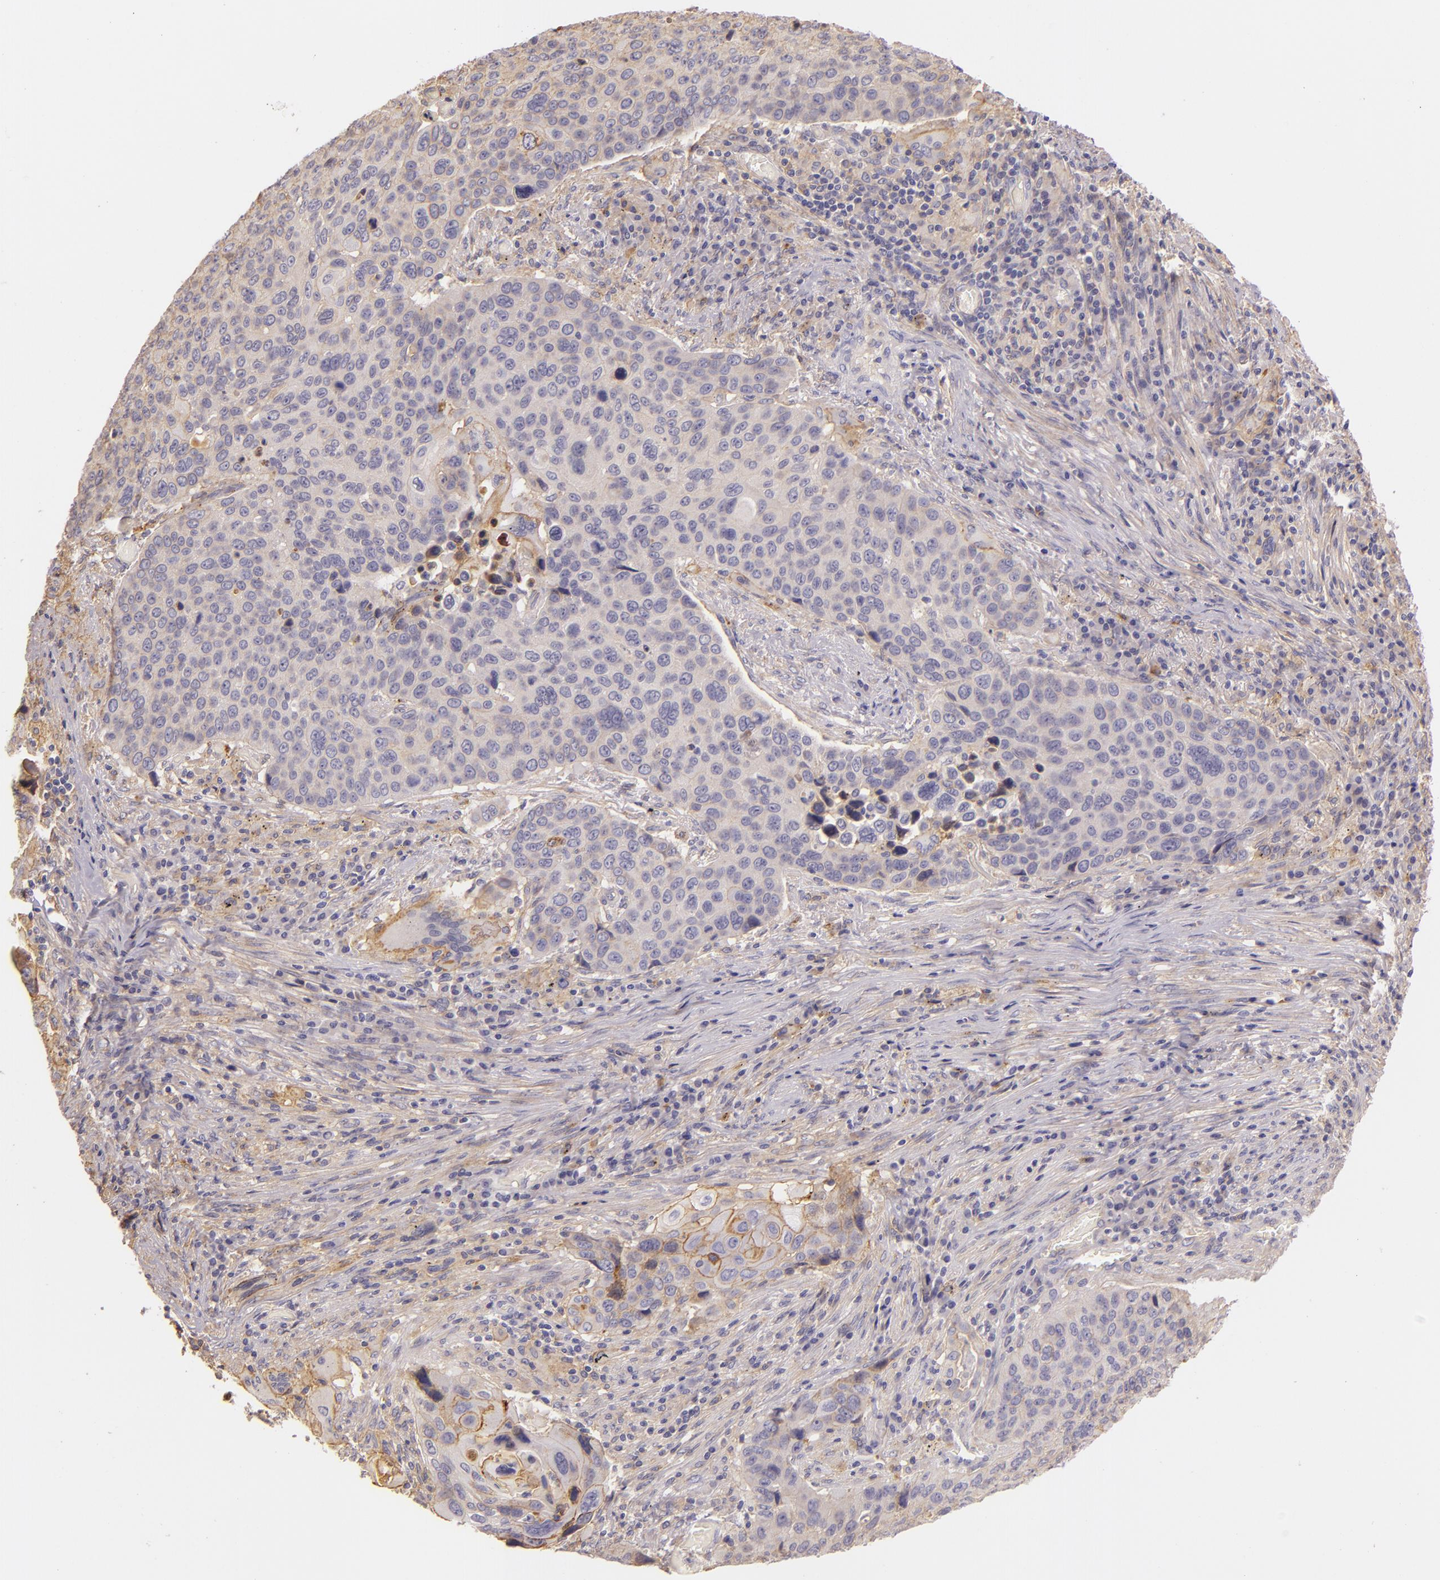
{"staining": {"intensity": "moderate", "quantity": "<25%", "location": "cytoplasmic/membranous"}, "tissue": "lung cancer", "cell_type": "Tumor cells", "image_type": "cancer", "snomed": [{"axis": "morphology", "description": "Squamous cell carcinoma, NOS"}, {"axis": "topography", "description": "Lung"}], "caption": "This photomicrograph reveals lung cancer (squamous cell carcinoma) stained with immunohistochemistry (IHC) to label a protein in brown. The cytoplasmic/membranous of tumor cells show moderate positivity for the protein. Nuclei are counter-stained blue.", "gene": "CTSF", "patient": {"sex": "male", "age": 68}}